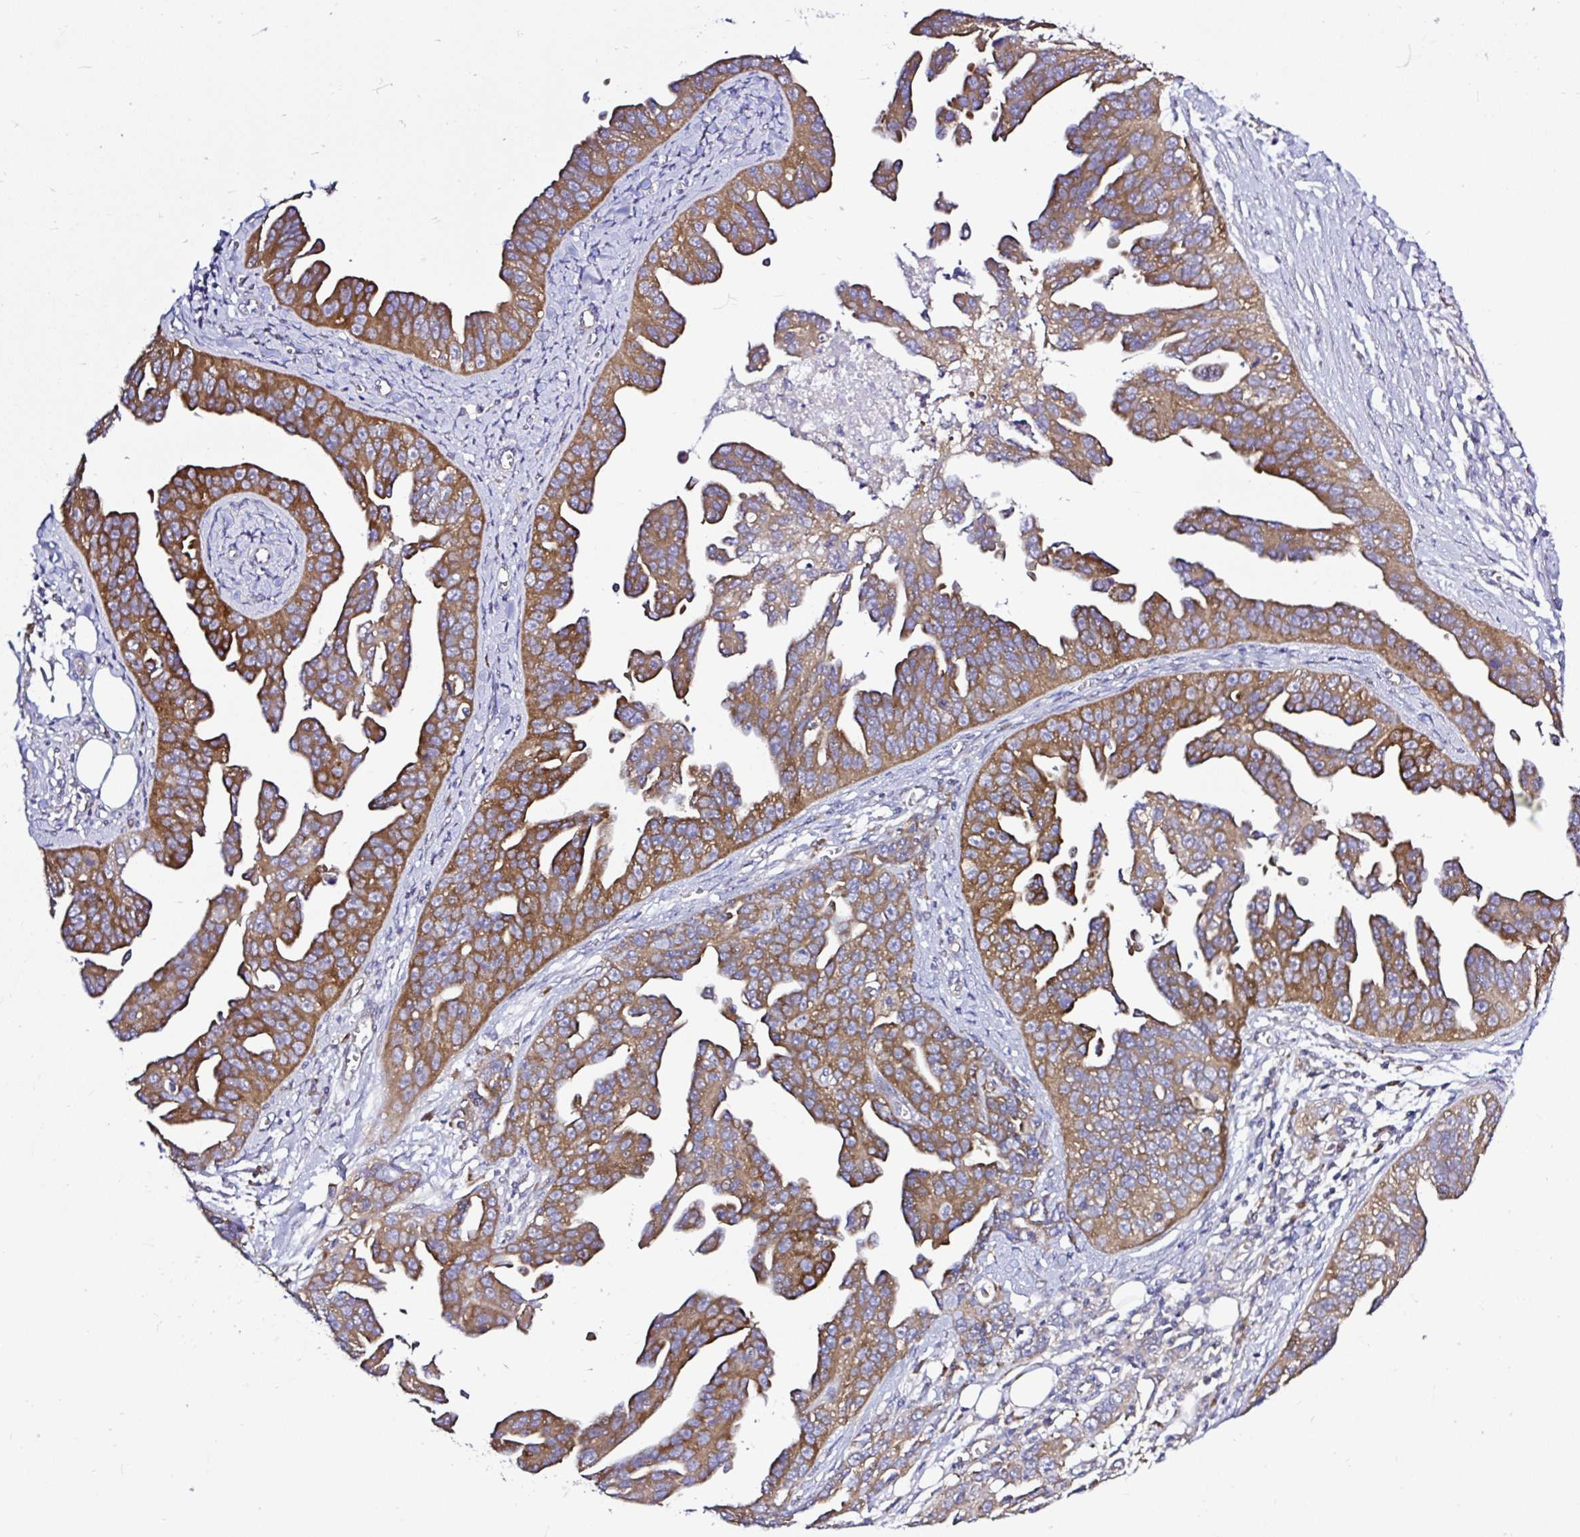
{"staining": {"intensity": "moderate", "quantity": ">75%", "location": "cytoplasmic/membranous"}, "tissue": "ovarian cancer", "cell_type": "Tumor cells", "image_type": "cancer", "snomed": [{"axis": "morphology", "description": "Cystadenocarcinoma, serous, NOS"}, {"axis": "topography", "description": "Ovary"}], "caption": "A brown stain shows moderate cytoplasmic/membranous staining of a protein in ovarian cancer tumor cells.", "gene": "LARS1", "patient": {"sex": "female", "age": 75}}